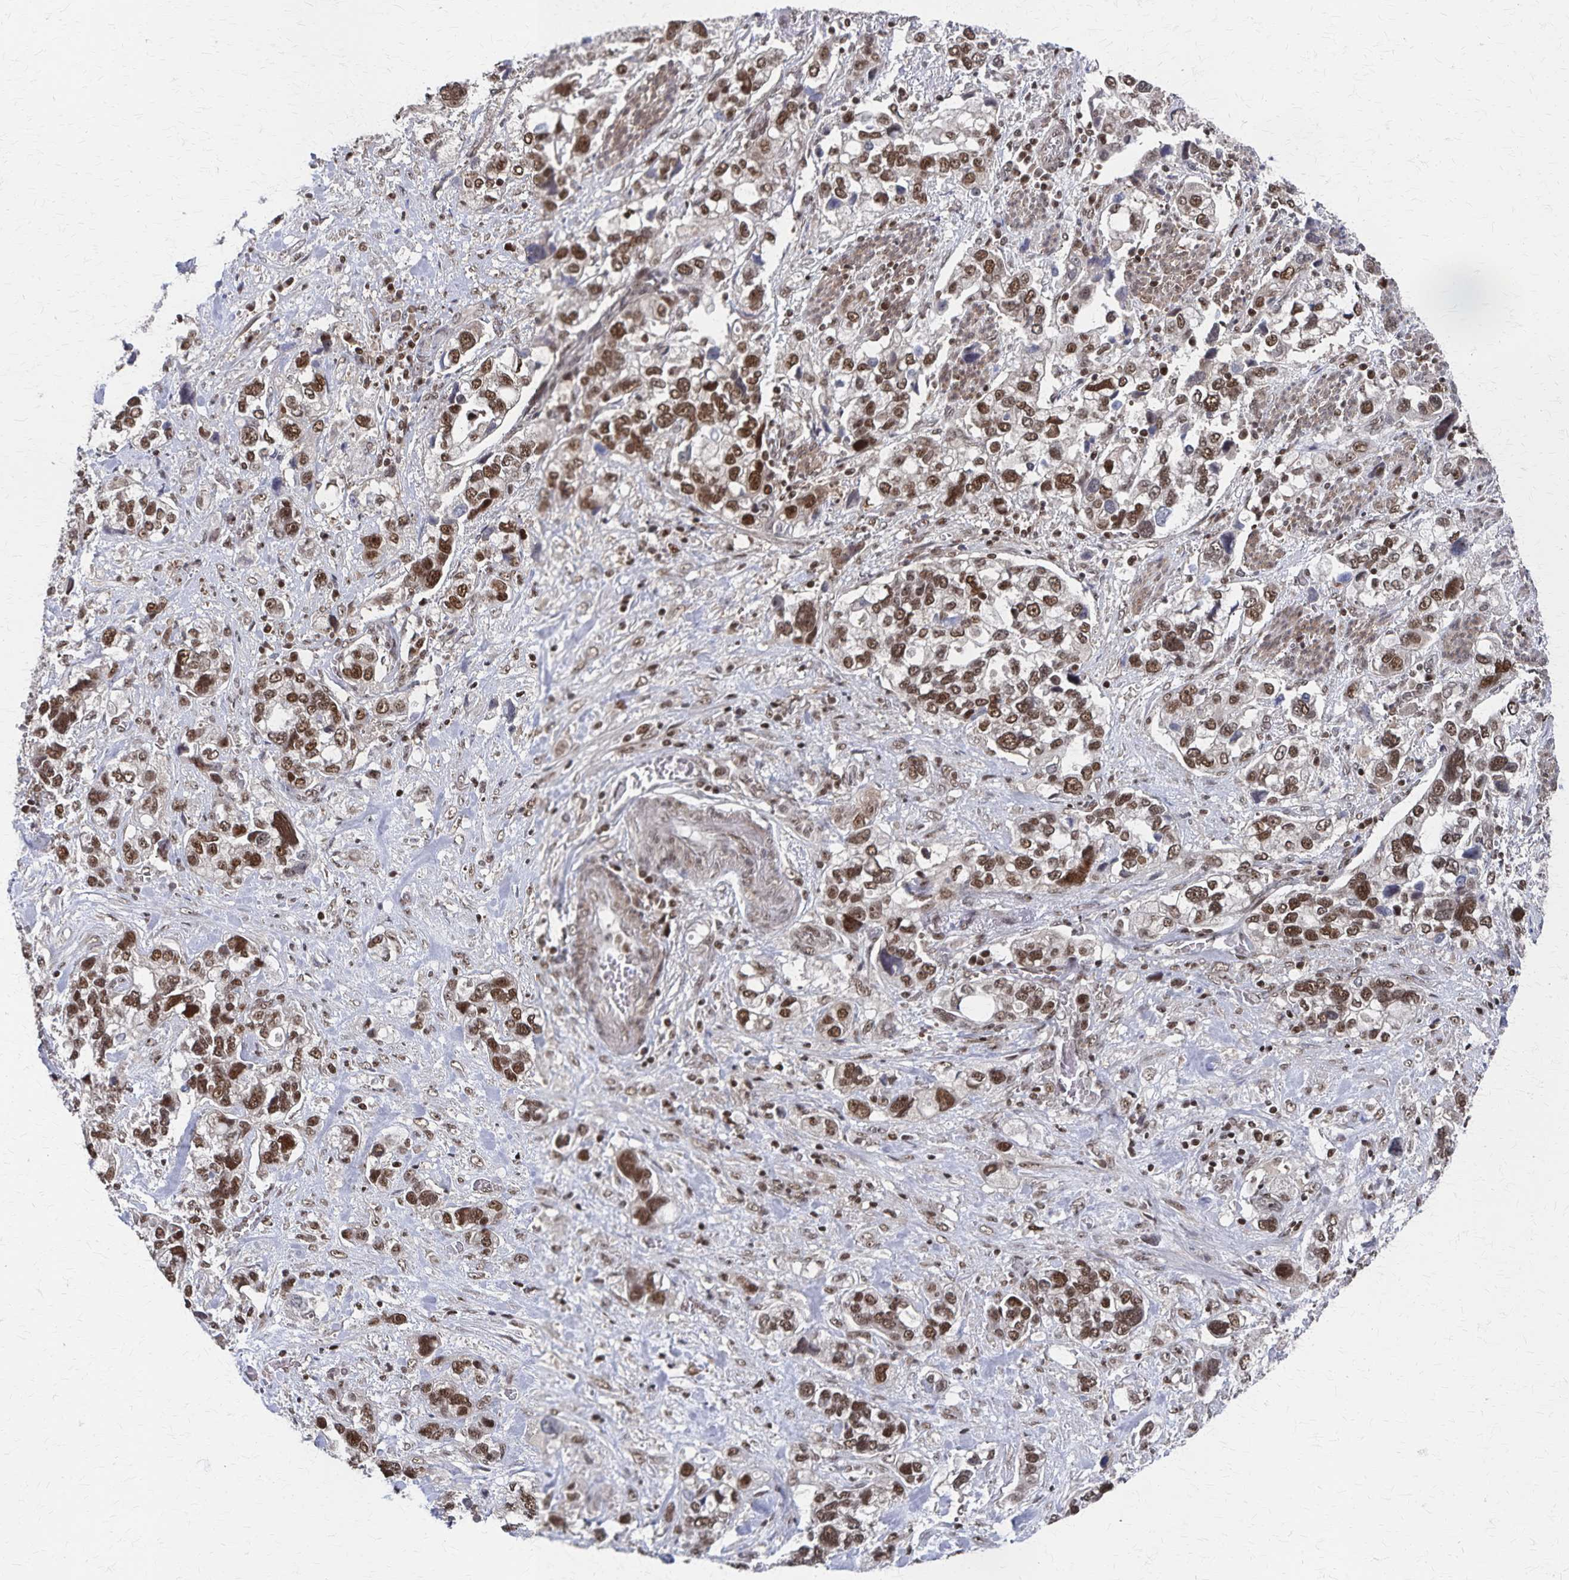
{"staining": {"intensity": "strong", "quantity": ">75%", "location": "nuclear"}, "tissue": "stomach cancer", "cell_type": "Tumor cells", "image_type": "cancer", "snomed": [{"axis": "morphology", "description": "Adenocarcinoma, NOS"}, {"axis": "topography", "description": "Stomach, upper"}], "caption": "Immunohistochemical staining of human stomach cancer (adenocarcinoma) displays high levels of strong nuclear positivity in approximately >75% of tumor cells. (IHC, brightfield microscopy, high magnification).", "gene": "GTF2B", "patient": {"sex": "female", "age": 81}}